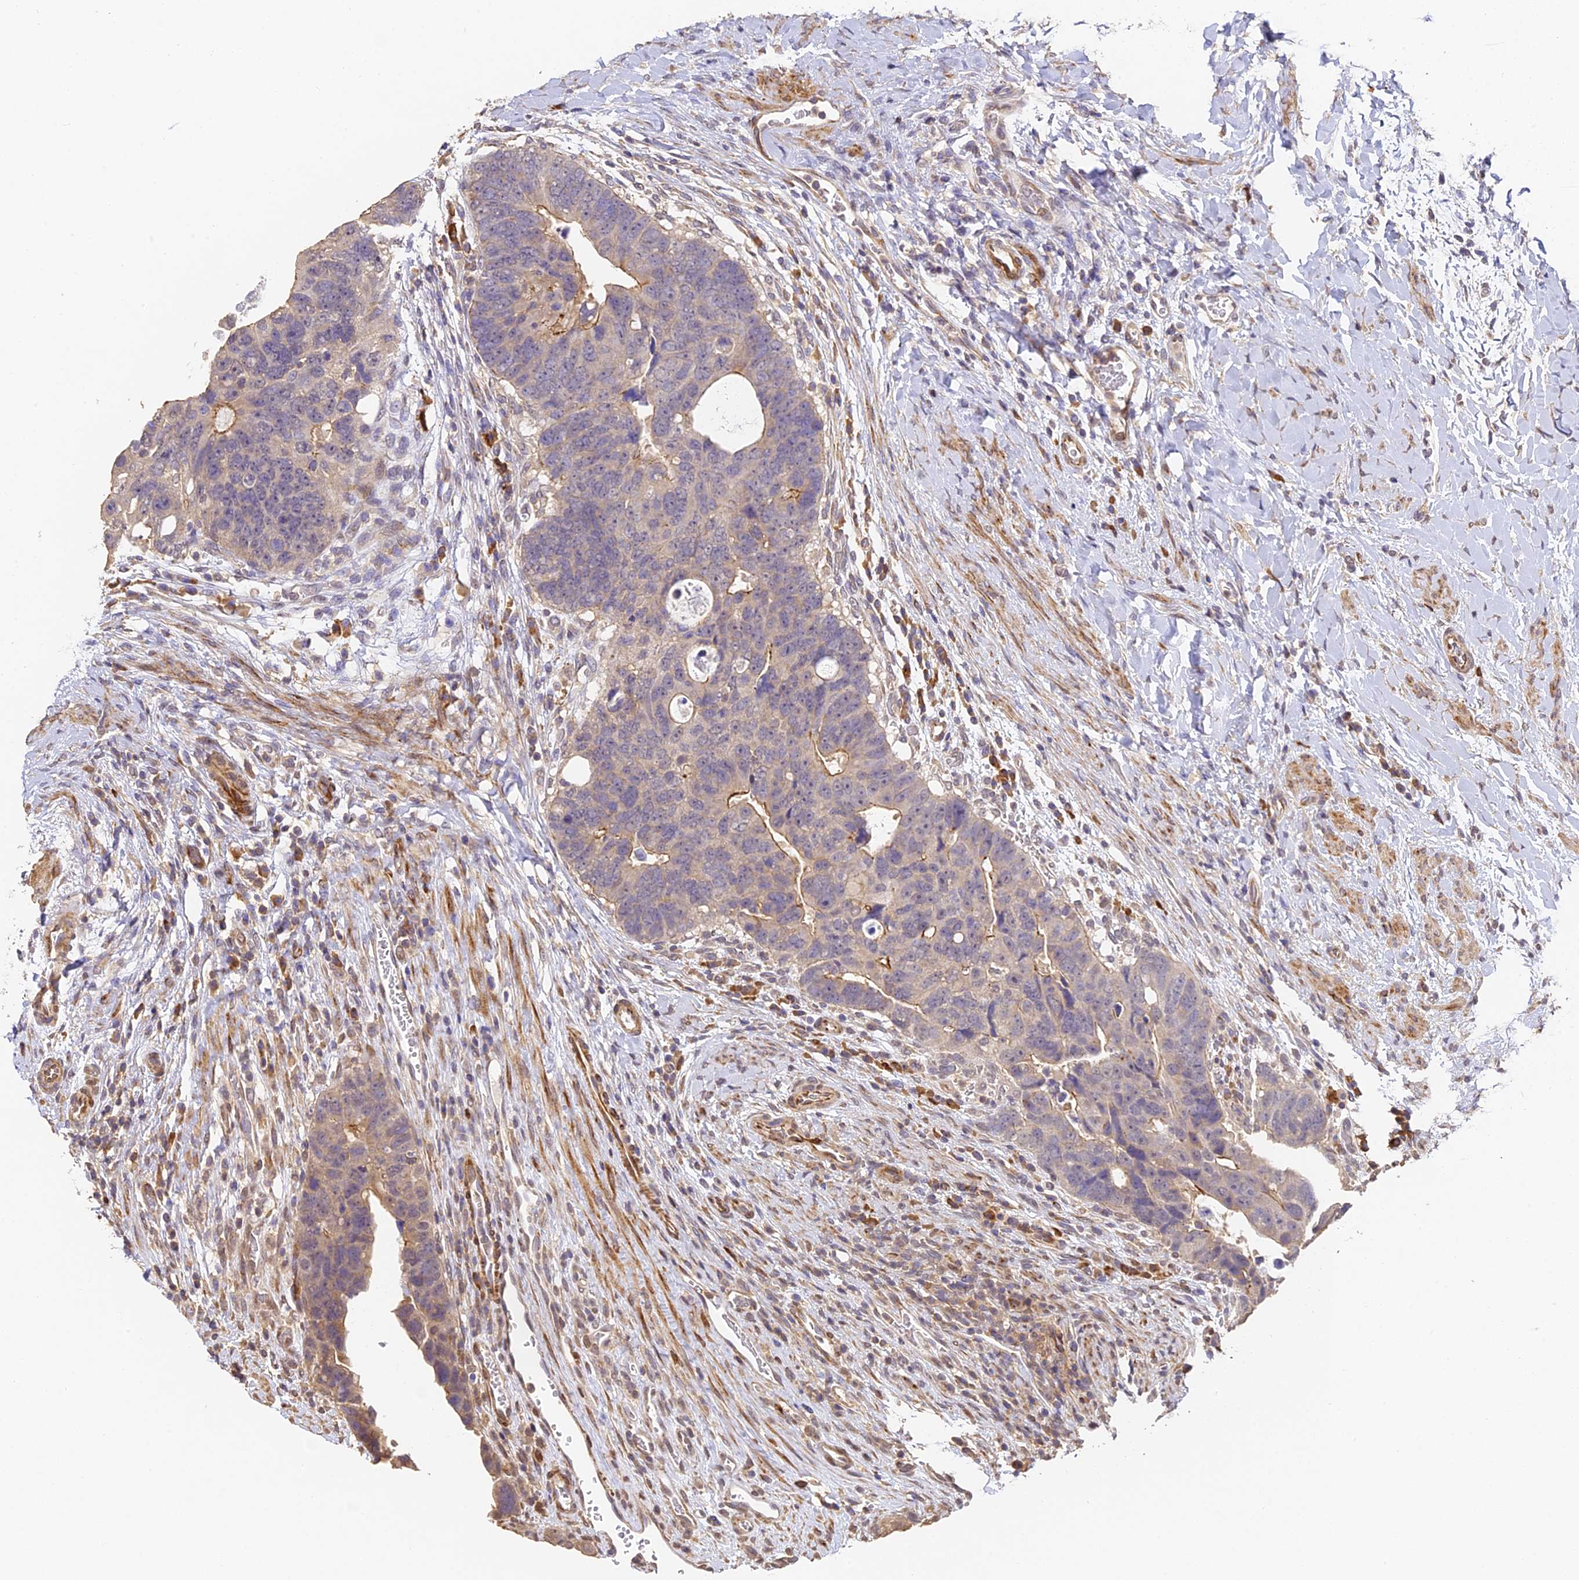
{"staining": {"intensity": "moderate", "quantity": "<25%", "location": "cytoplasmic/membranous"}, "tissue": "colorectal cancer", "cell_type": "Tumor cells", "image_type": "cancer", "snomed": [{"axis": "morphology", "description": "Adenocarcinoma, NOS"}, {"axis": "topography", "description": "Rectum"}], "caption": "Immunohistochemical staining of human adenocarcinoma (colorectal) displays low levels of moderate cytoplasmic/membranous positivity in approximately <25% of tumor cells.", "gene": "SLC11A1", "patient": {"sex": "male", "age": 59}}